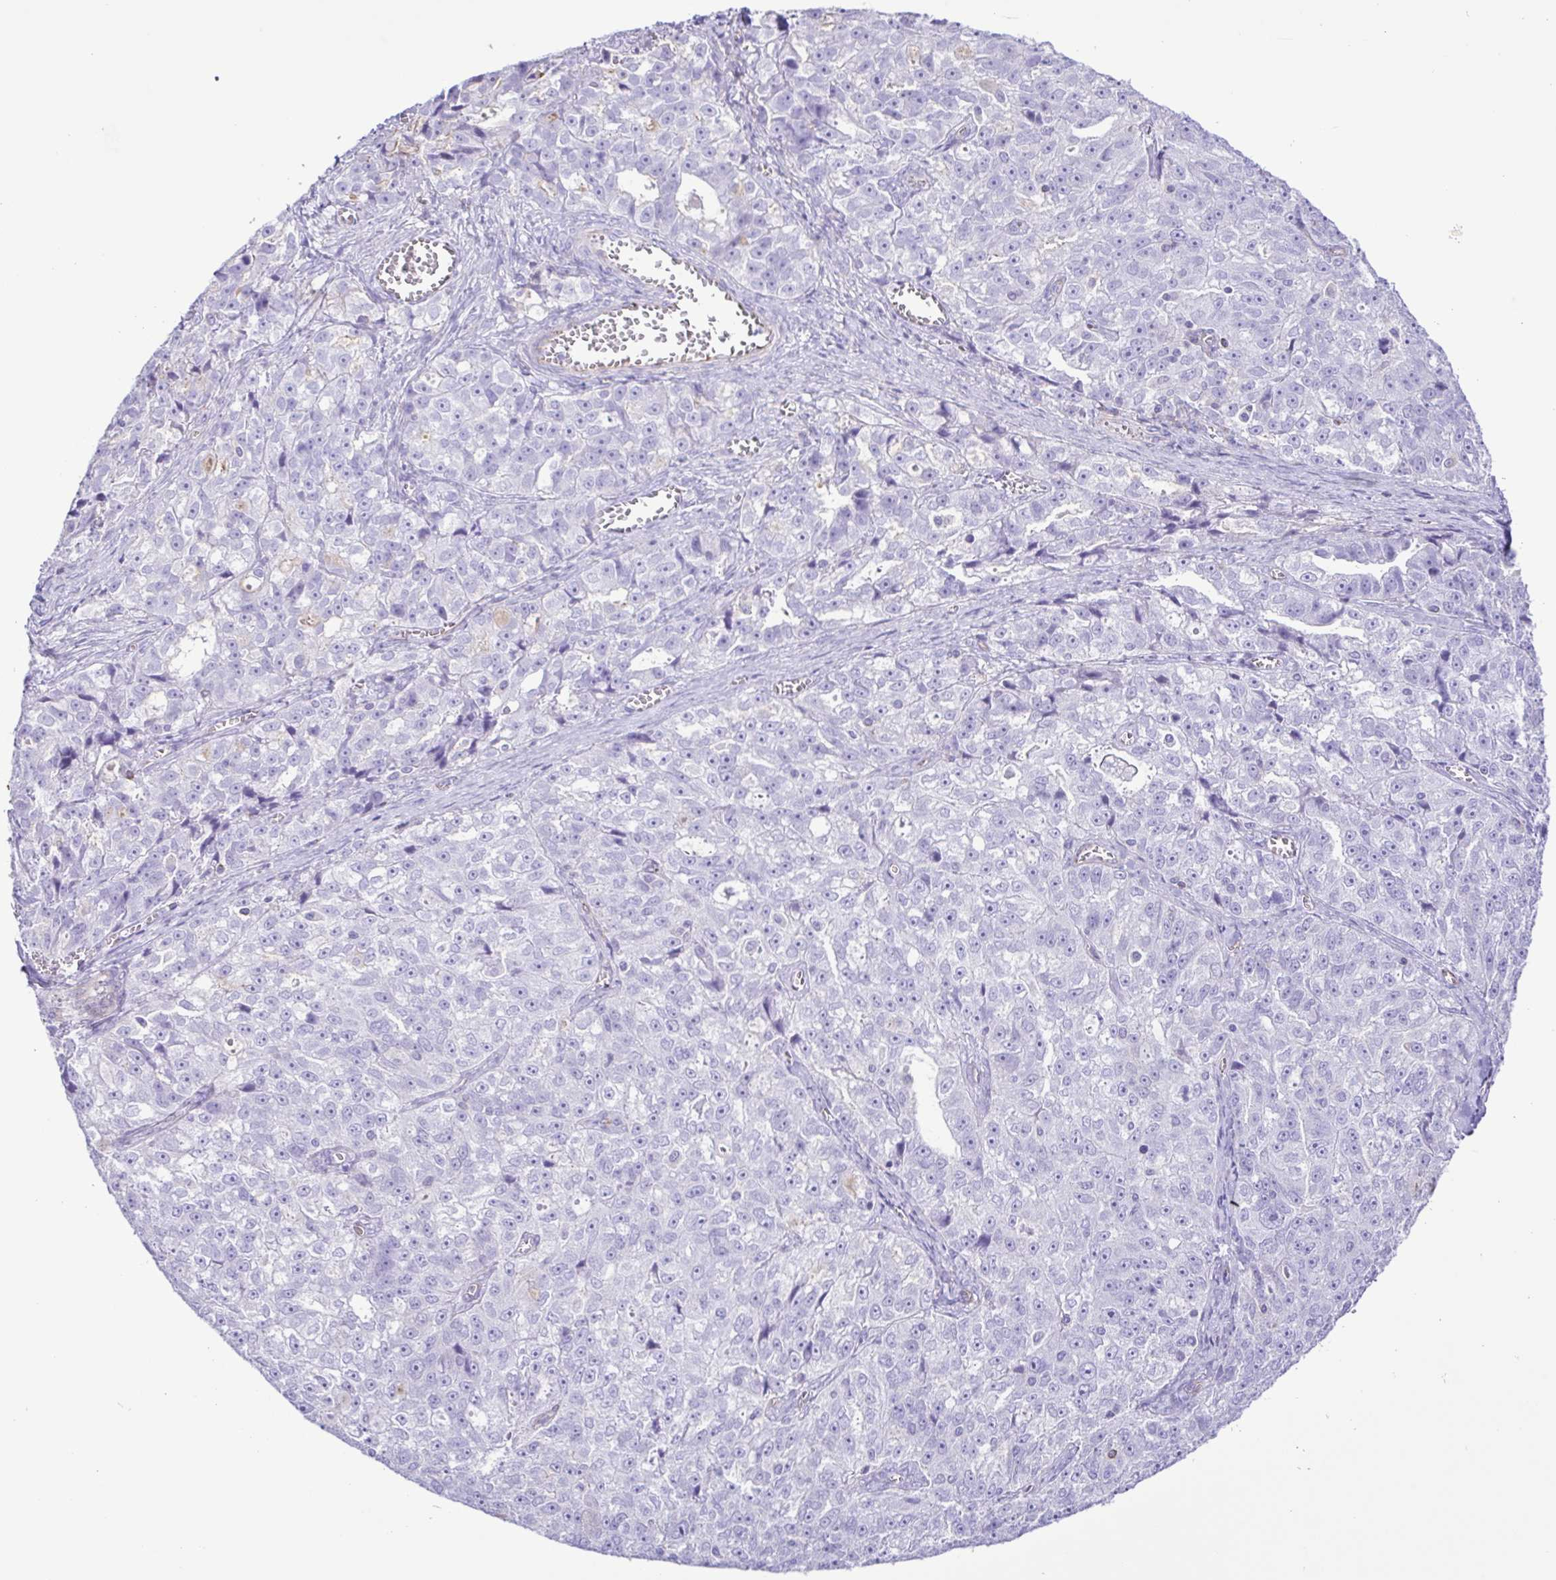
{"staining": {"intensity": "negative", "quantity": "none", "location": "none"}, "tissue": "ovarian cancer", "cell_type": "Tumor cells", "image_type": "cancer", "snomed": [{"axis": "morphology", "description": "Cystadenocarcinoma, serous, NOS"}, {"axis": "topography", "description": "Ovary"}], "caption": "Immunohistochemistry histopathology image of human ovarian cancer stained for a protein (brown), which displays no positivity in tumor cells.", "gene": "FLT1", "patient": {"sex": "female", "age": 51}}